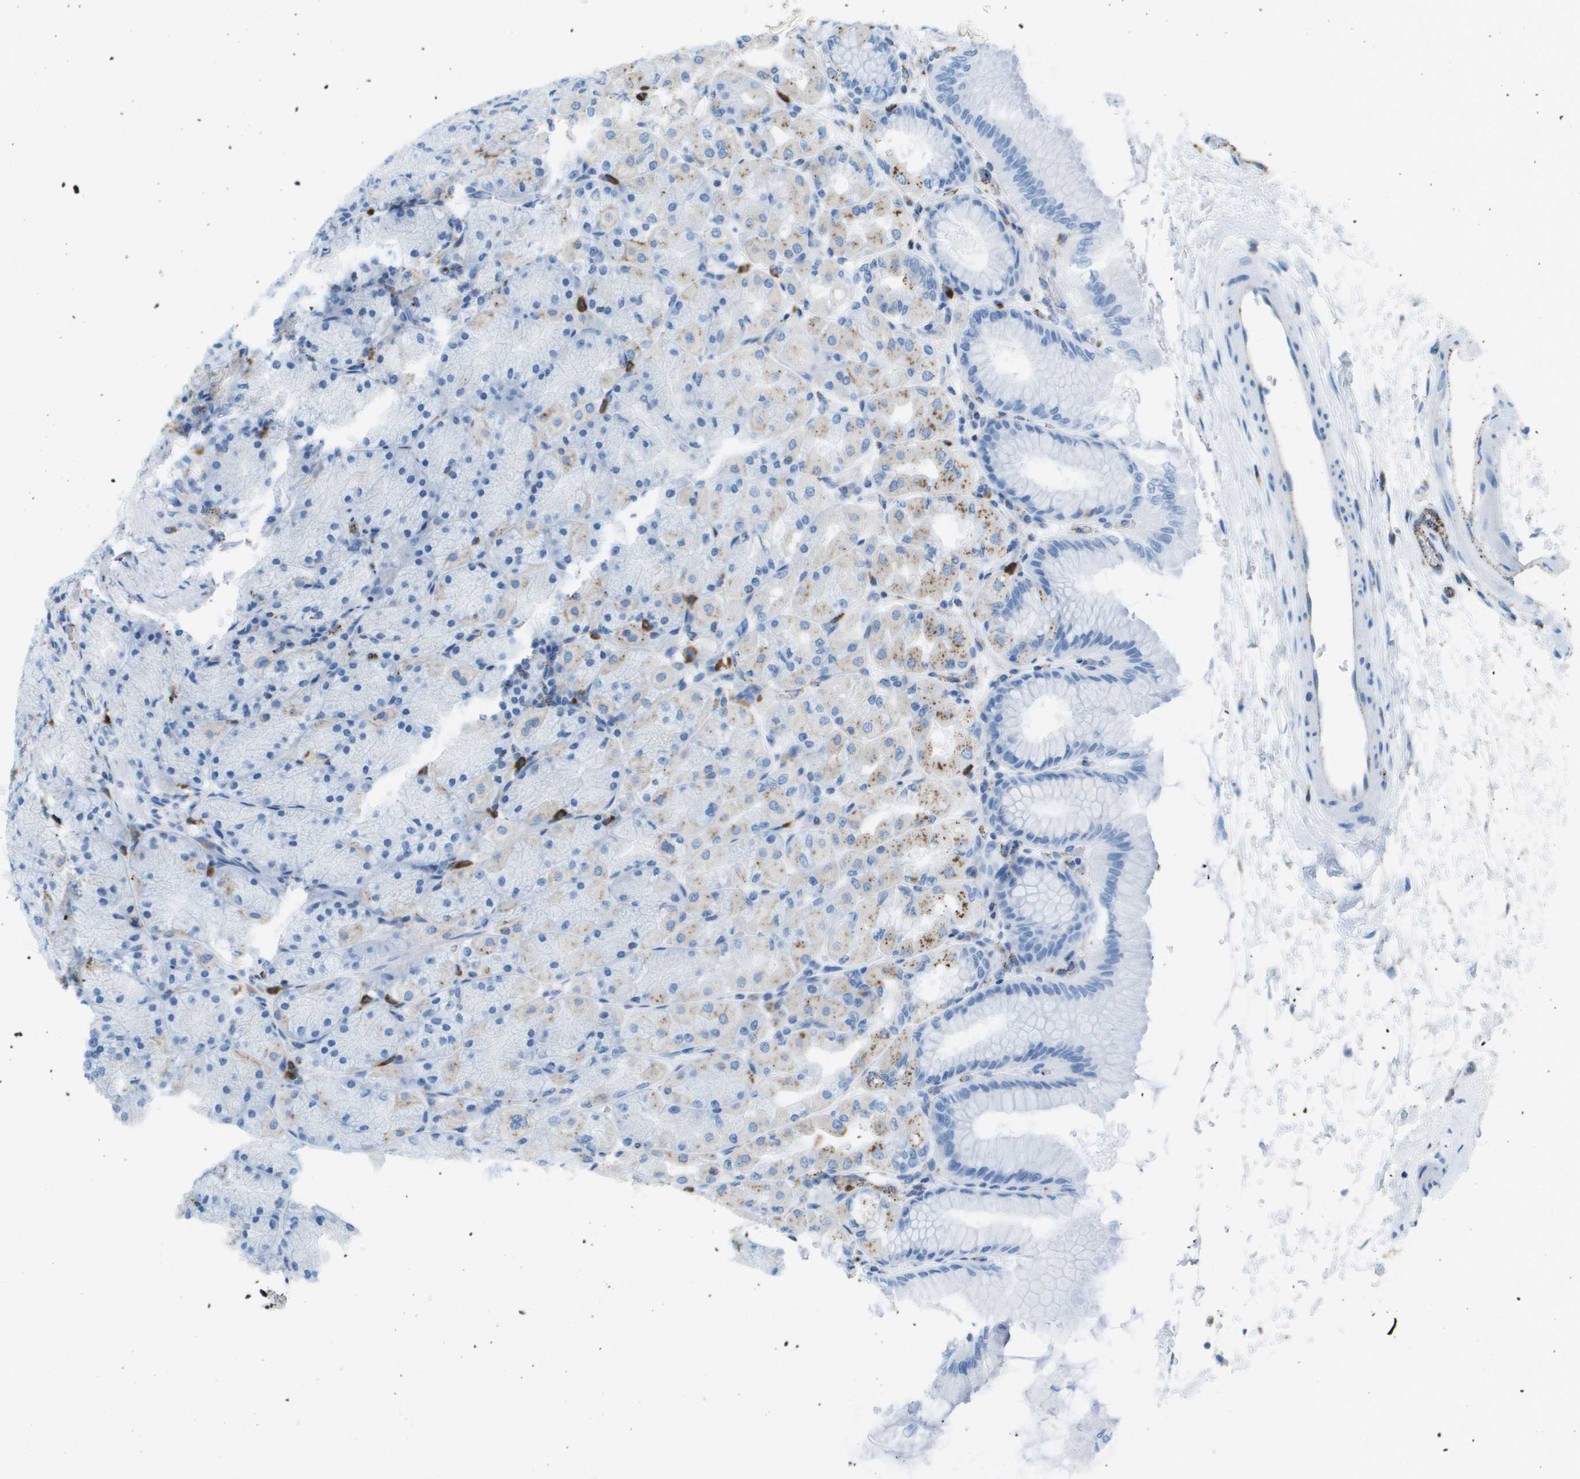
{"staining": {"intensity": "moderate", "quantity": "<25%", "location": "cytoplasmic/membranous"}, "tissue": "stomach", "cell_type": "Glandular cells", "image_type": "normal", "snomed": [{"axis": "morphology", "description": "Normal tissue, NOS"}, {"axis": "topography", "description": "Stomach, upper"}], "caption": "IHC staining of benign stomach, which demonstrates low levels of moderate cytoplasmic/membranous expression in about <25% of glandular cells indicating moderate cytoplasmic/membranous protein staining. The staining was performed using DAB (3,3'-diaminobenzidine) (brown) for protein detection and nuclei were counterstained in hematoxylin (blue).", "gene": "PRCP", "patient": {"sex": "female", "age": 56}}